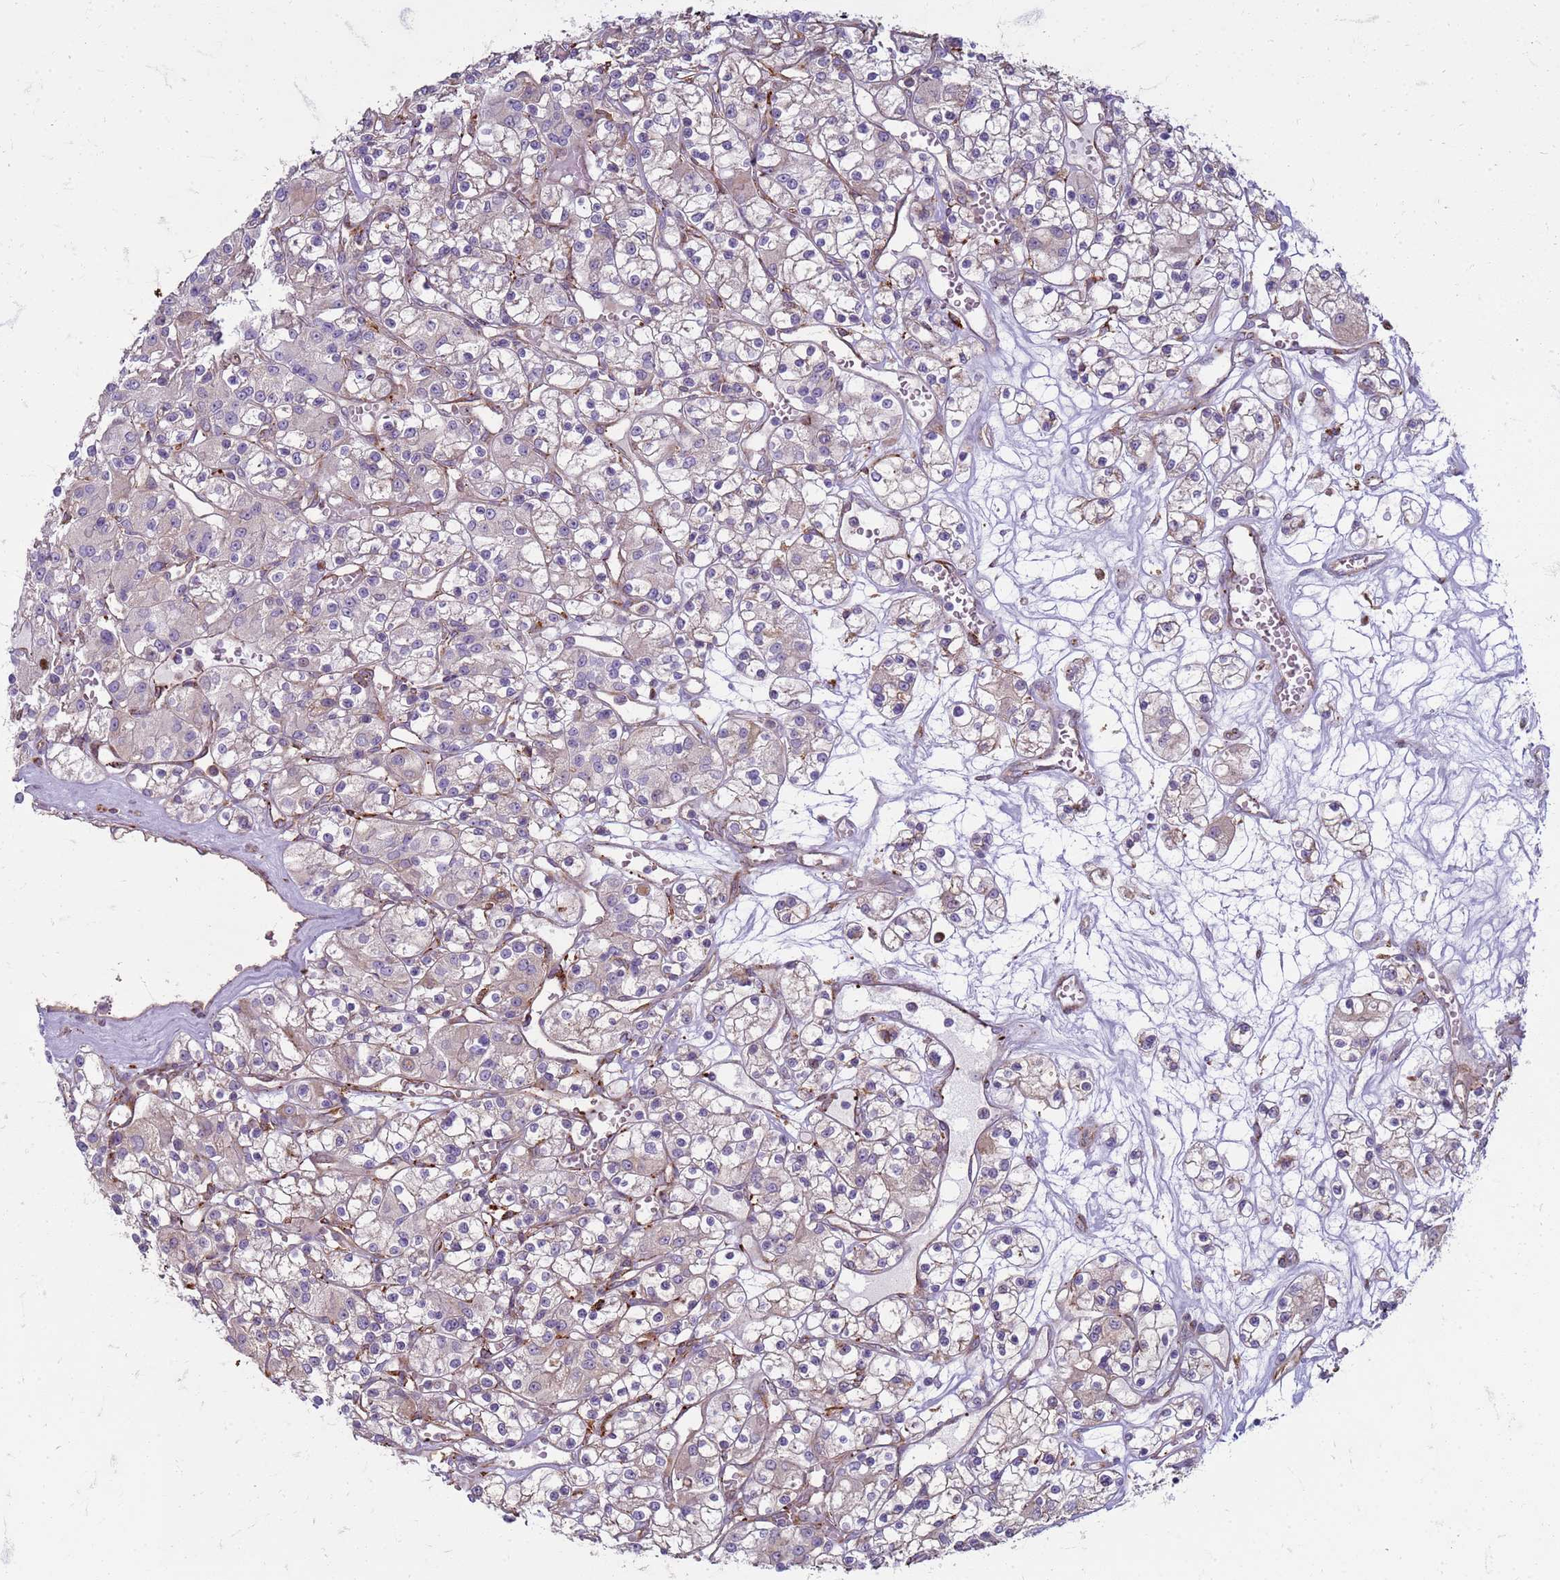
{"staining": {"intensity": "negative", "quantity": "none", "location": "none"}, "tissue": "renal cancer", "cell_type": "Tumor cells", "image_type": "cancer", "snomed": [{"axis": "morphology", "description": "Adenocarcinoma, NOS"}, {"axis": "topography", "description": "Kidney"}], "caption": "IHC image of human renal cancer stained for a protein (brown), which exhibits no positivity in tumor cells.", "gene": "PDK3", "patient": {"sex": "female", "age": 59}}